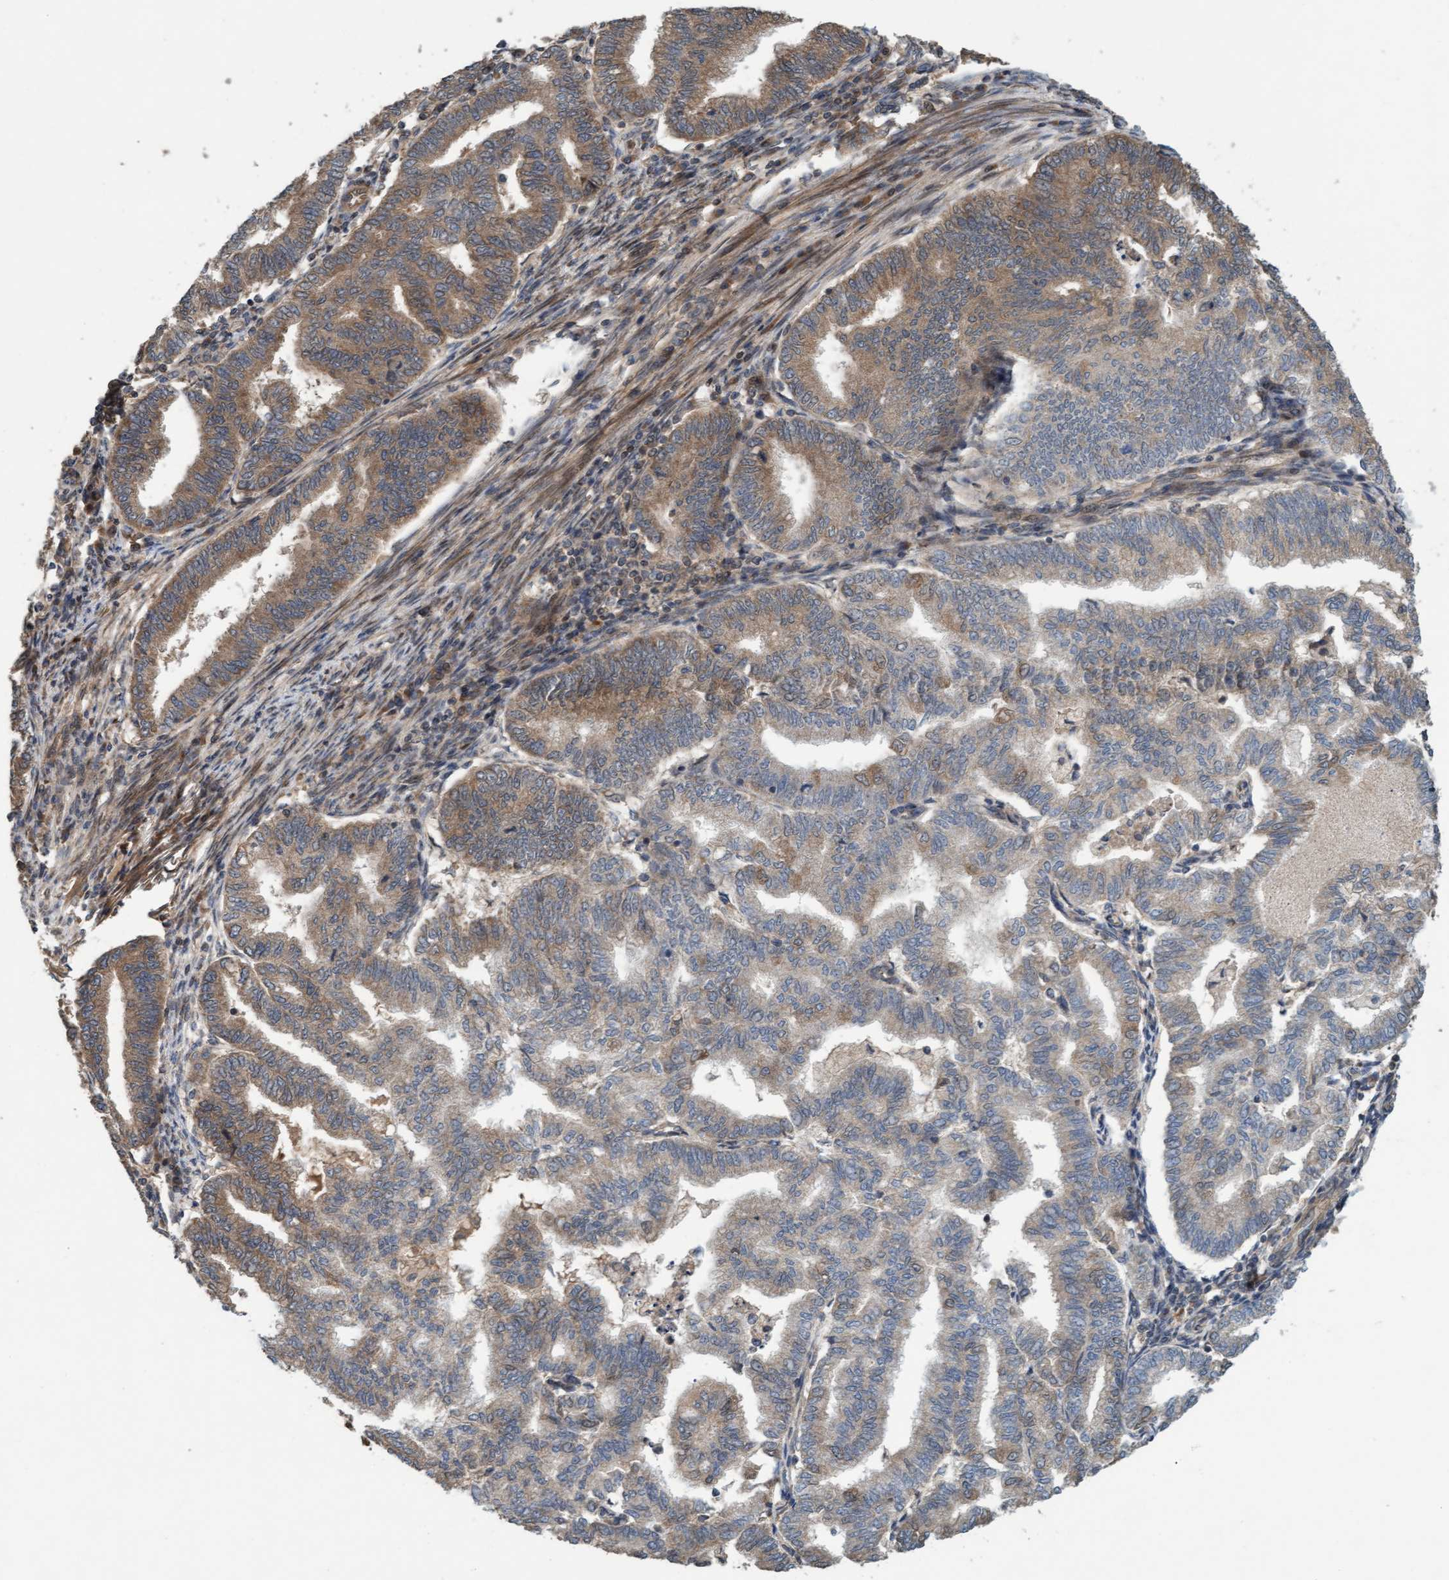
{"staining": {"intensity": "weak", "quantity": ">75%", "location": "cytoplasmic/membranous"}, "tissue": "endometrial cancer", "cell_type": "Tumor cells", "image_type": "cancer", "snomed": [{"axis": "morphology", "description": "Polyp, NOS"}, {"axis": "morphology", "description": "Adenocarcinoma, NOS"}, {"axis": "morphology", "description": "Adenoma, NOS"}, {"axis": "topography", "description": "Endometrium"}], "caption": "Weak cytoplasmic/membranous staining is identified in approximately >75% of tumor cells in endometrial cancer (adenocarcinoma).", "gene": "MLXIP", "patient": {"sex": "female", "age": 79}}